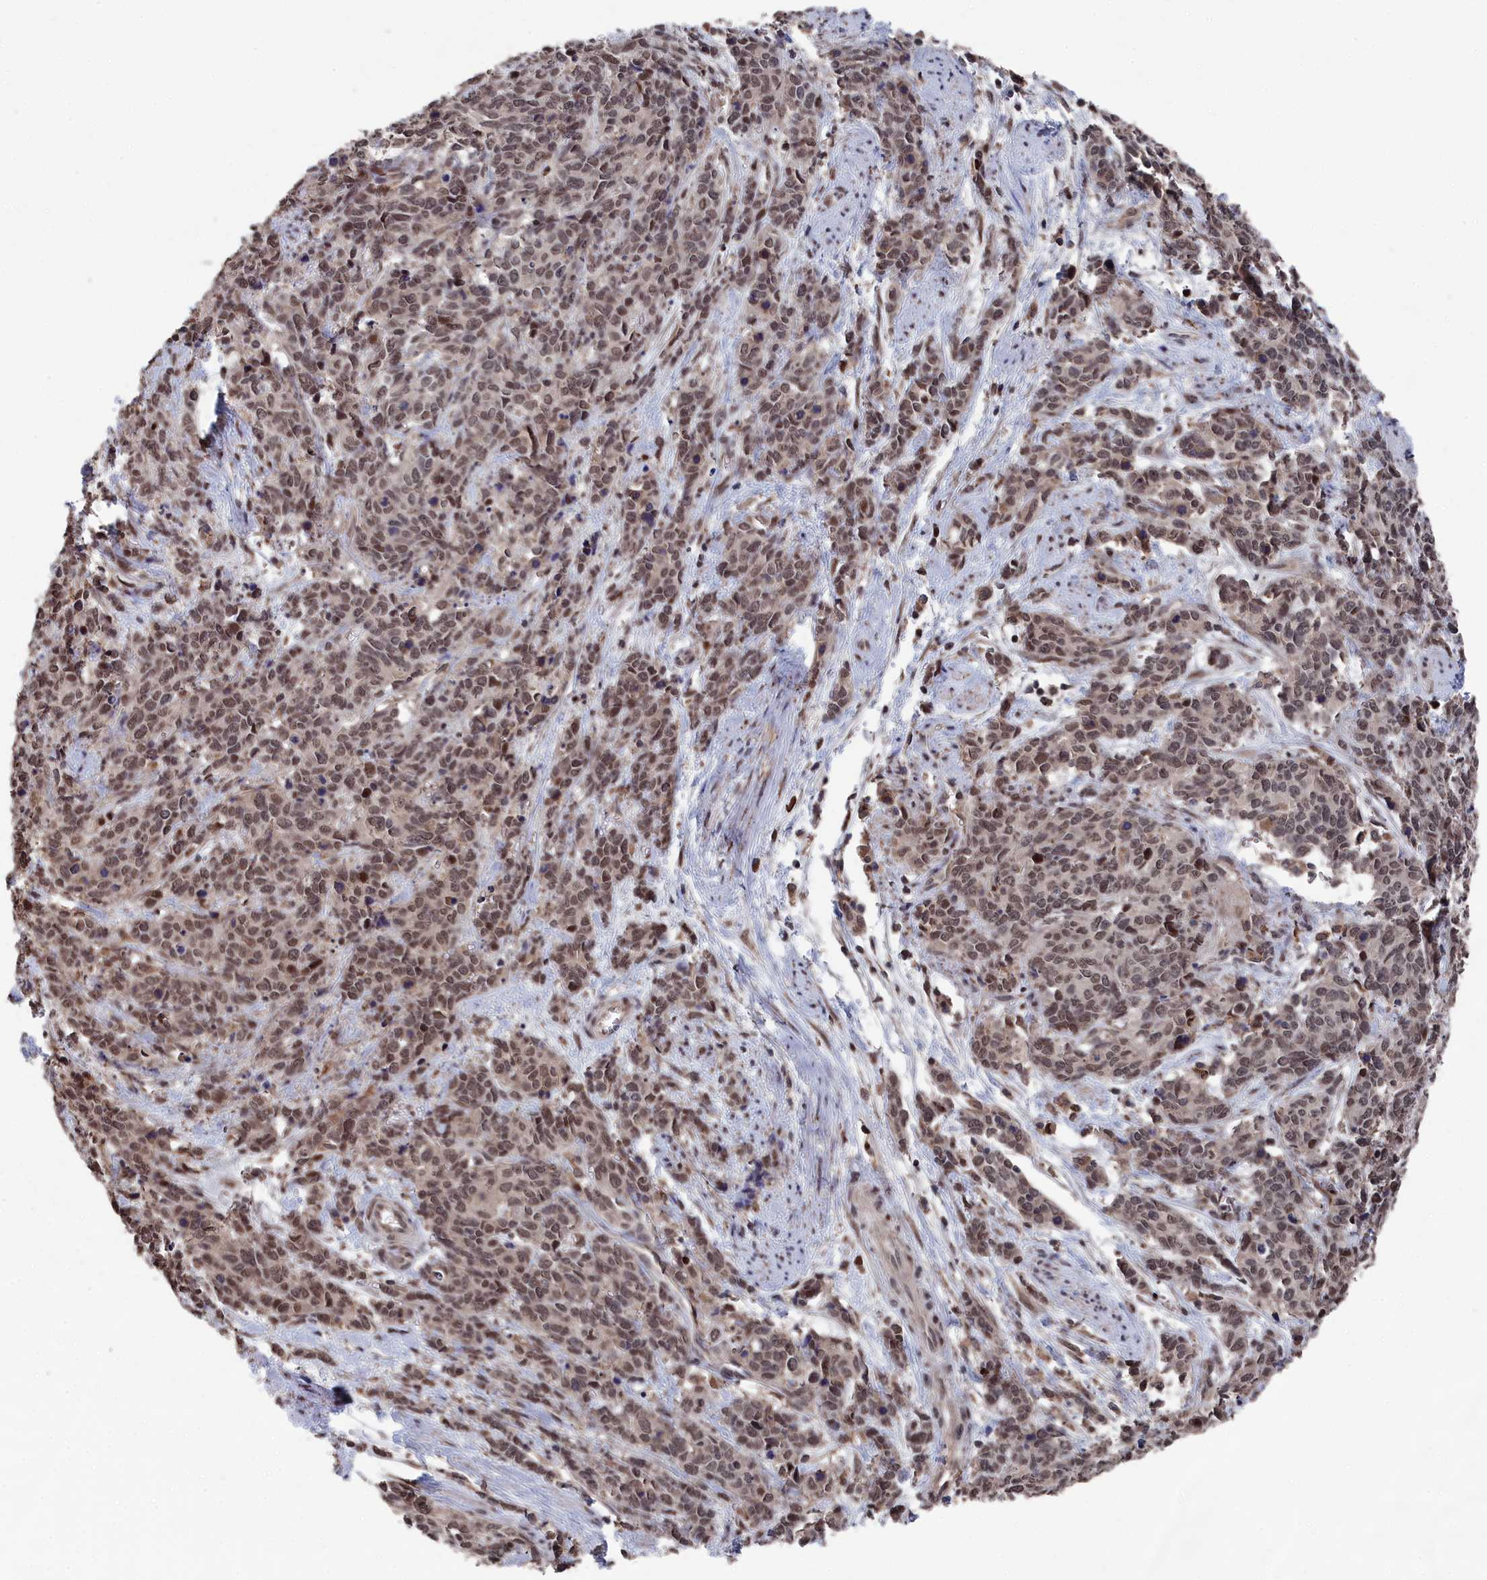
{"staining": {"intensity": "moderate", "quantity": ">75%", "location": "nuclear"}, "tissue": "cervical cancer", "cell_type": "Tumor cells", "image_type": "cancer", "snomed": [{"axis": "morphology", "description": "Squamous cell carcinoma, NOS"}, {"axis": "topography", "description": "Cervix"}], "caption": "The immunohistochemical stain labels moderate nuclear staining in tumor cells of squamous cell carcinoma (cervical) tissue. Nuclei are stained in blue.", "gene": "CEACAM21", "patient": {"sex": "female", "age": 60}}